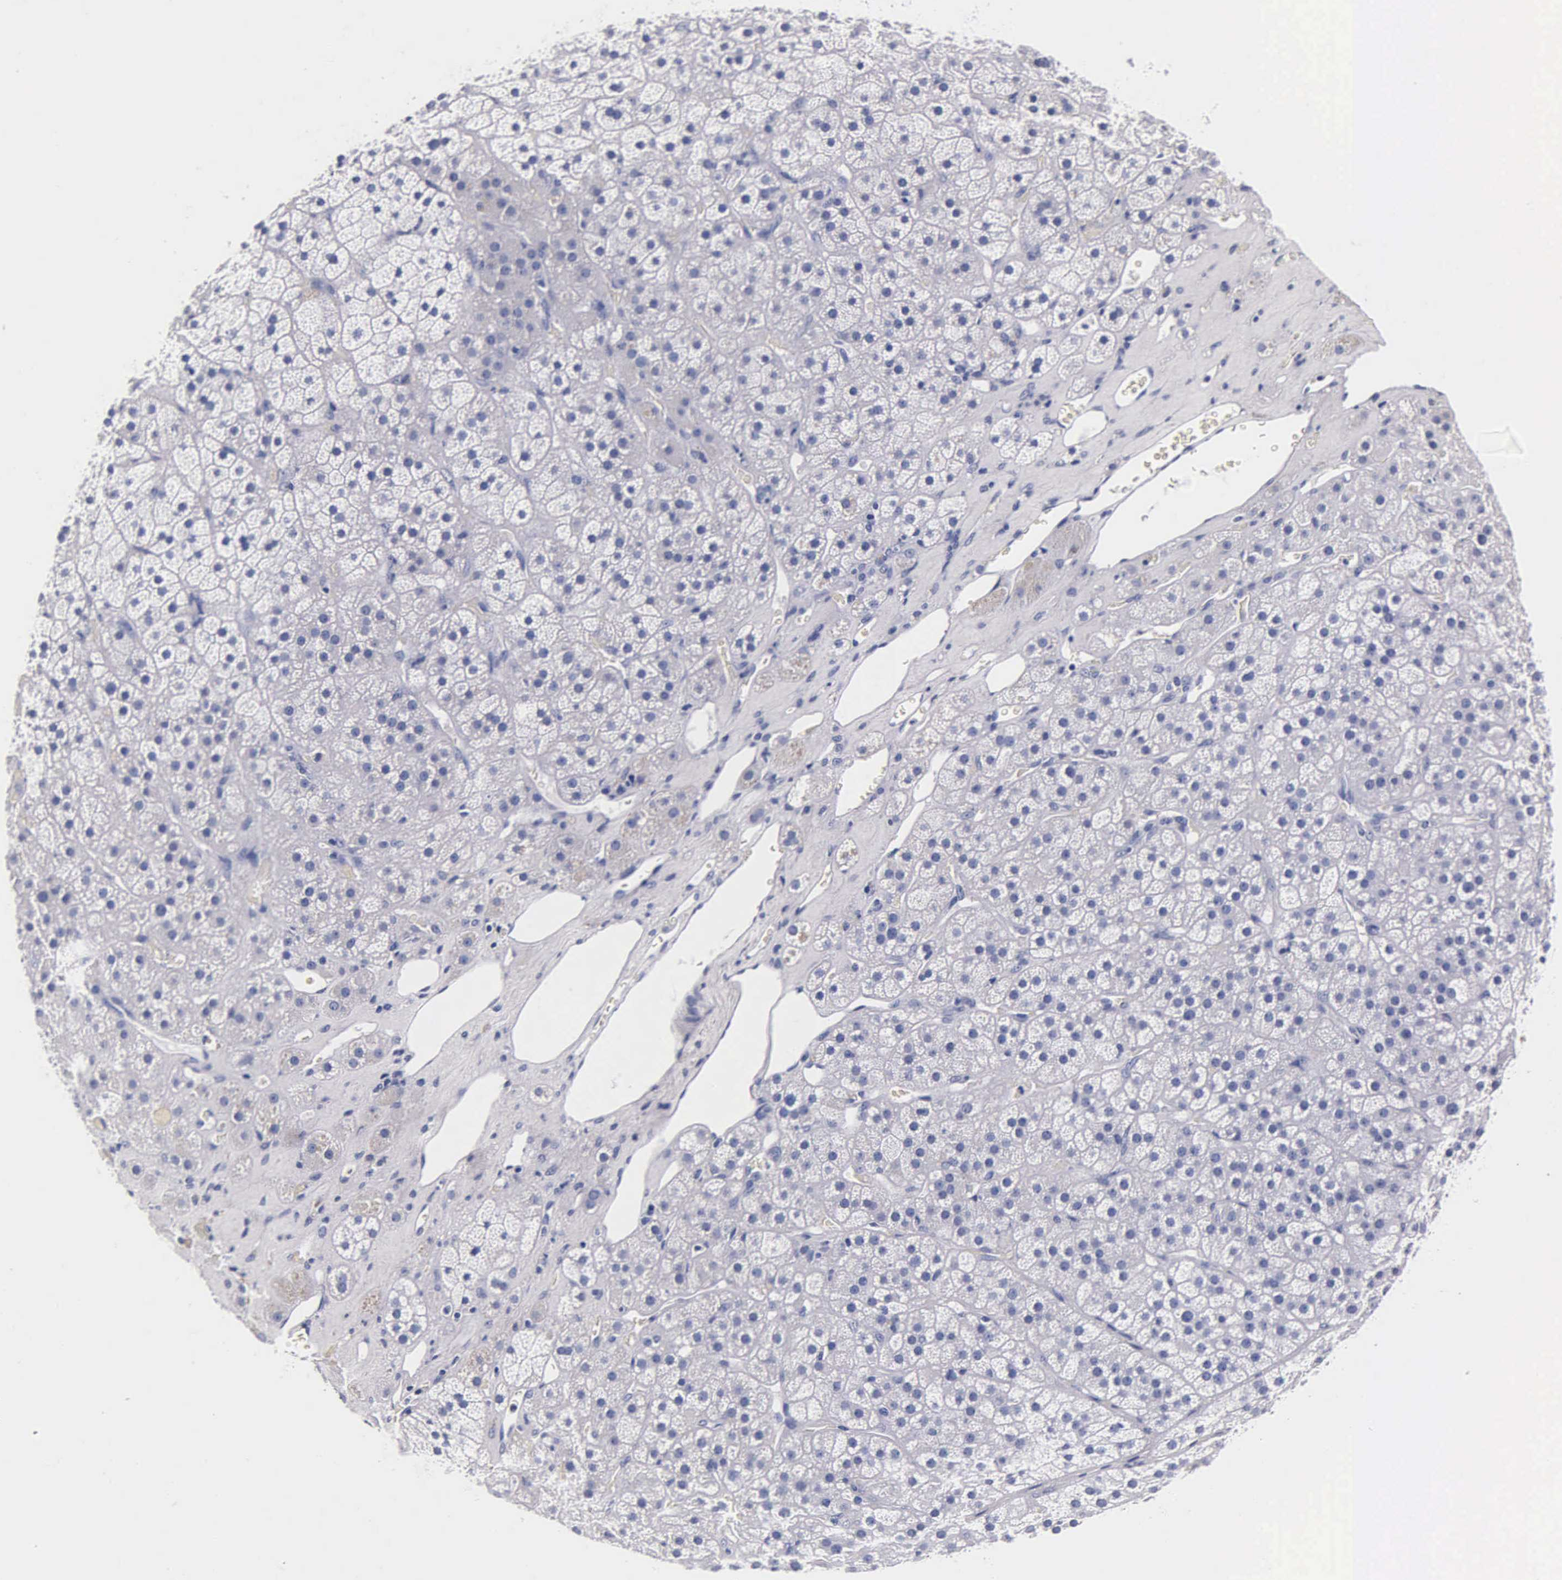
{"staining": {"intensity": "negative", "quantity": "none", "location": "none"}, "tissue": "adrenal gland", "cell_type": "Glandular cells", "image_type": "normal", "snomed": [{"axis": "morphology", "description": "Normal tissue, NOS"}, {"axis": "topography", "description": "Adrenal gland"}], "caption": "Immunohistochemistry (IHC) of normal adrenal gland exhibits no positivity in glandular cells. (DAB immunohistochemistry (IHC) with hematoxylin counter stain).", "gene": "INS", "patient": {"sex": "male", "age": 57}}